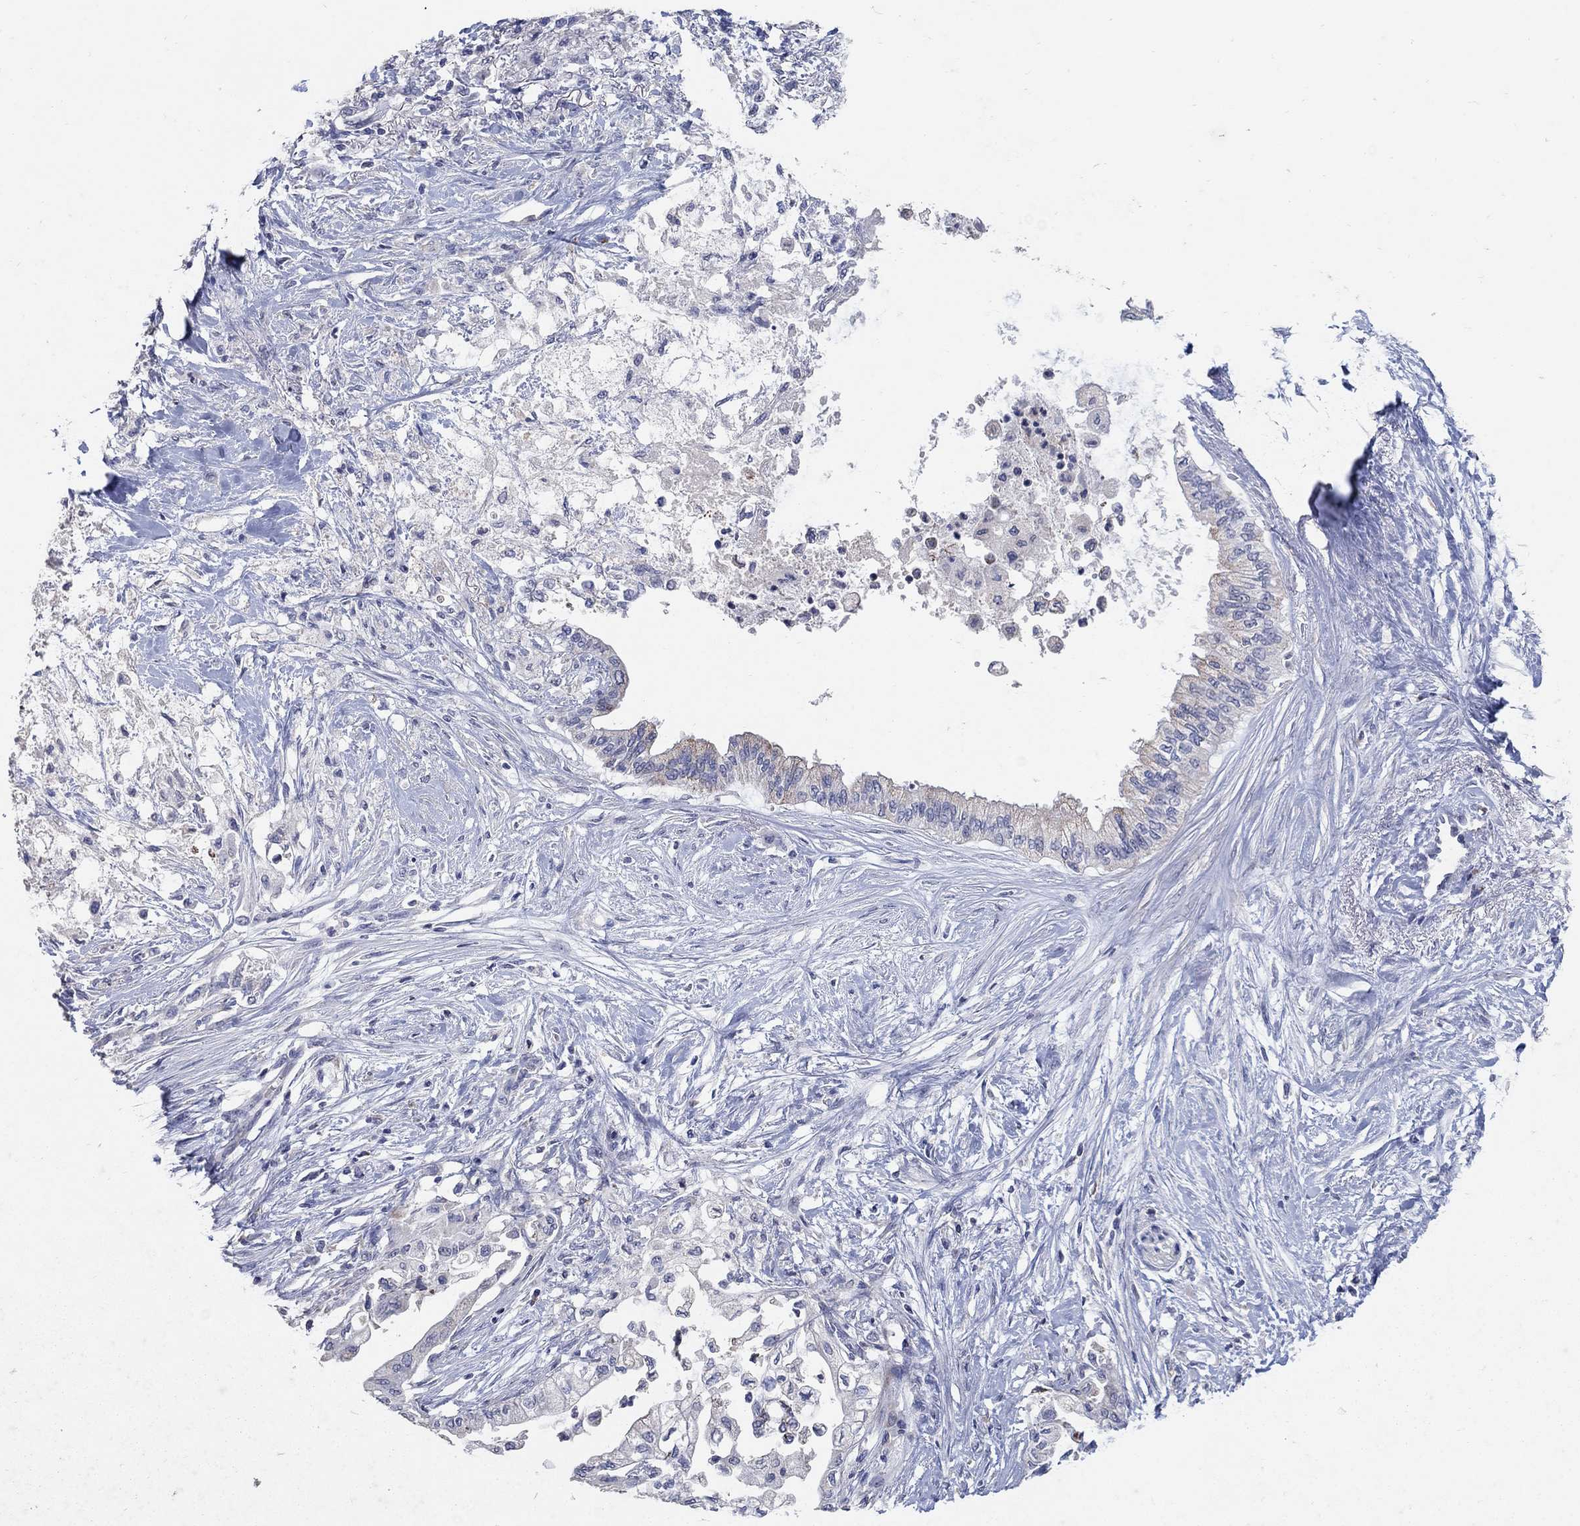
{"staining": {"intensity": "negative", "quantity": "none", "location": "none"}, "tissue": "pancreatic cancer", "cell_type": "Tumor cells", "image_type": "cancer", "snomed": [{"axis": "morphology", "description": "Normal tissue, NOS"}, {"axis": "morphology", "description": "Adenocarcinoma, NOS"}, {"axis": "topography", "description": "Pancreas"}, {"axis": "topography", "description": "Duodenum"}], "caption": "Histopathology image shows no significant protein positivity in tumor cells of pancreatic cancer.", "gene": "HMX2", "patient": {"sex": "female", "age": 60}}